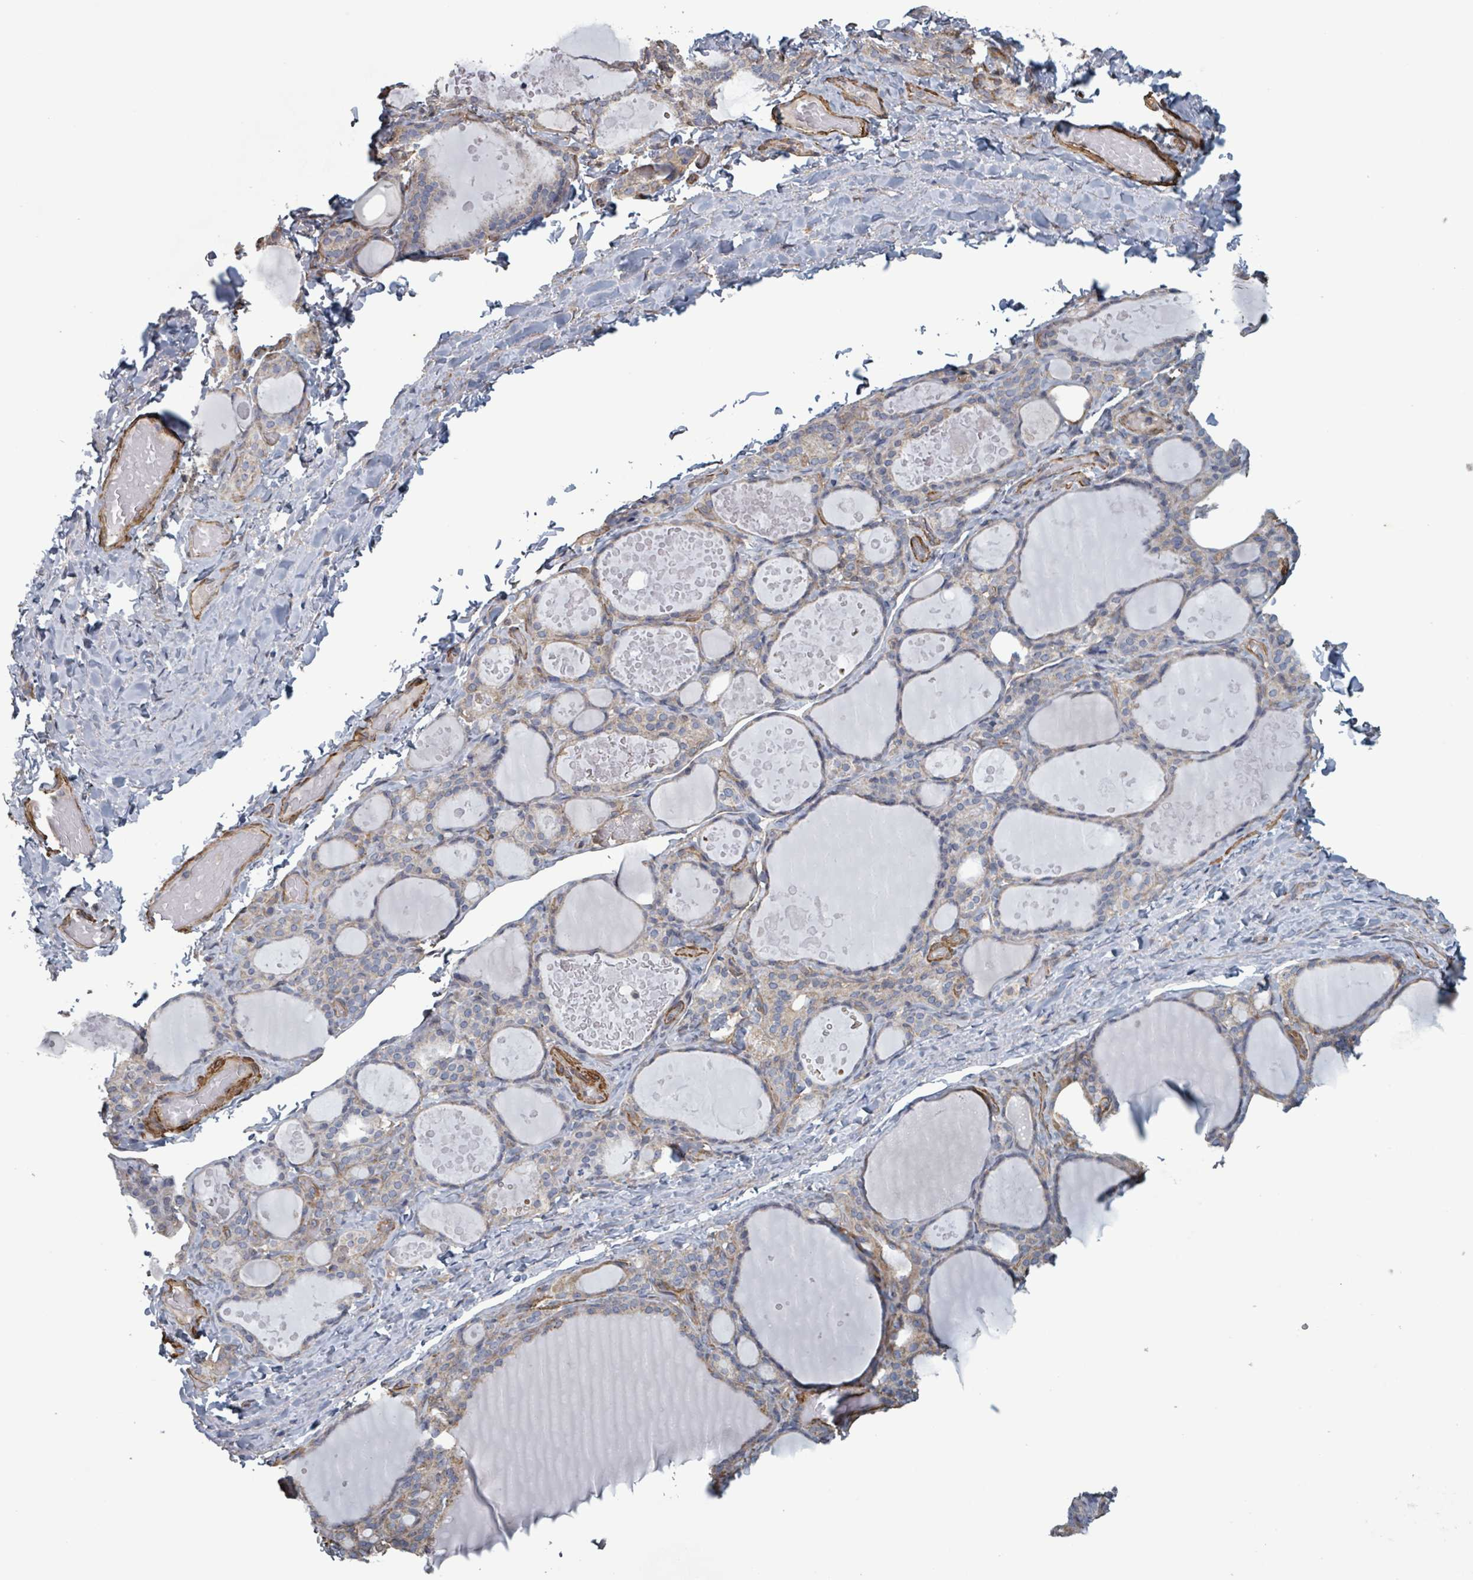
{"staining": {"intensity": "negative", "quantity": "none", "location": "none"}, "tissue": "thyroid gland", "cell_type": "Glandular cells", "image_type": "normal", "snomed": [{"axis": "morphology", "description": "Normal tissue, NOS"}, {"axis": "topography", "description": "Thyroid gland"}], "caption": "The image exhibits no staining of glandular cells in normal thyroid gland.", "gene": "ADCK1", "patient": {"sex": "female", "age": 46}}